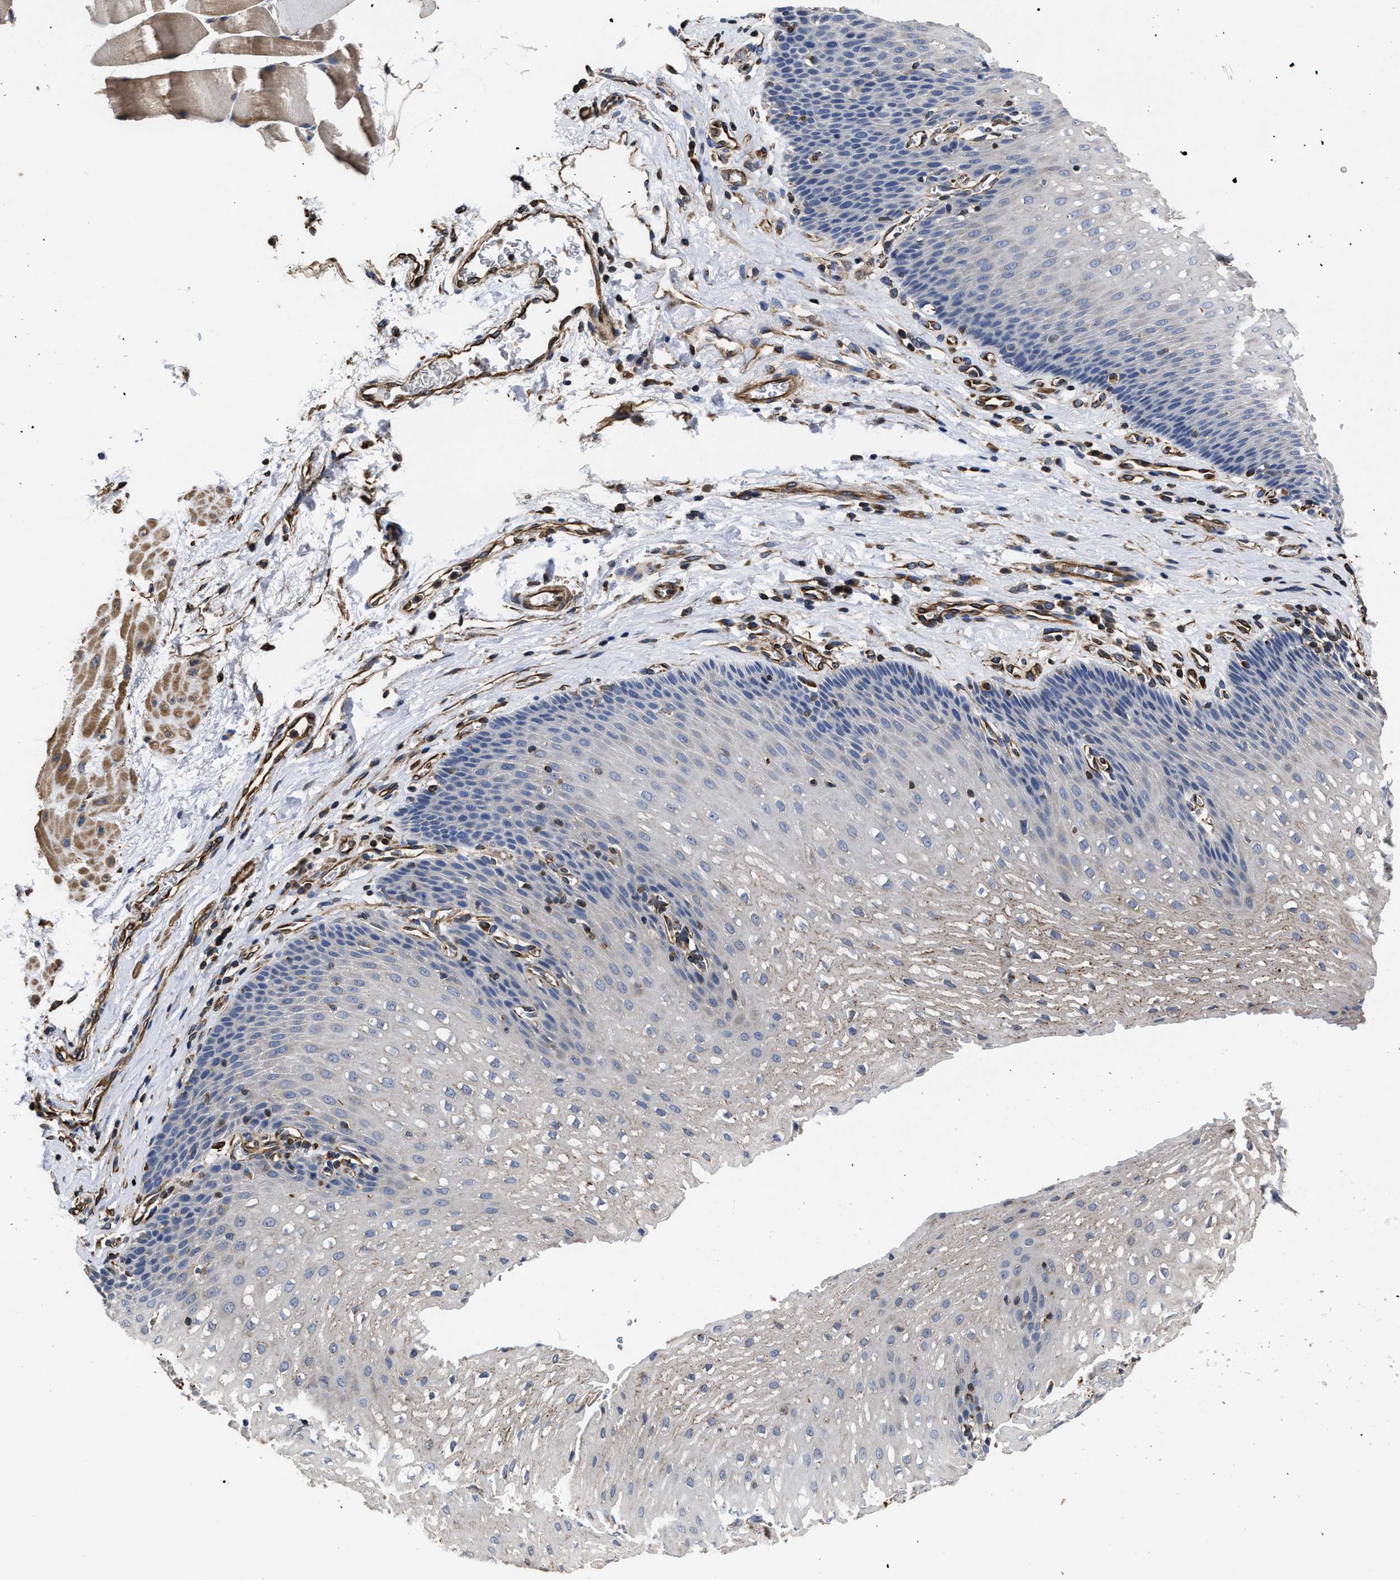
{"staining": {"intensity": "negative", "quantity": "none", "location": "none"}, "tissue": "esophagus", "cell_type": "Squamous epithelial cells", "image_type": "normal", "snomed": [{"axis": "morphology", "description": "Normal tissue, NOS"}, {"axis": "topography", "description": "Esophagus"}], "caption": "This histopathology image is of benign esophagus stained with immunohistochemistry to label a protein in brown with the nuclei are counter-stained blue. There is no positivity in squamous epithelial cells.", "gene": "TSPAN33", "patient": {"sex": "male", "age": 48}}